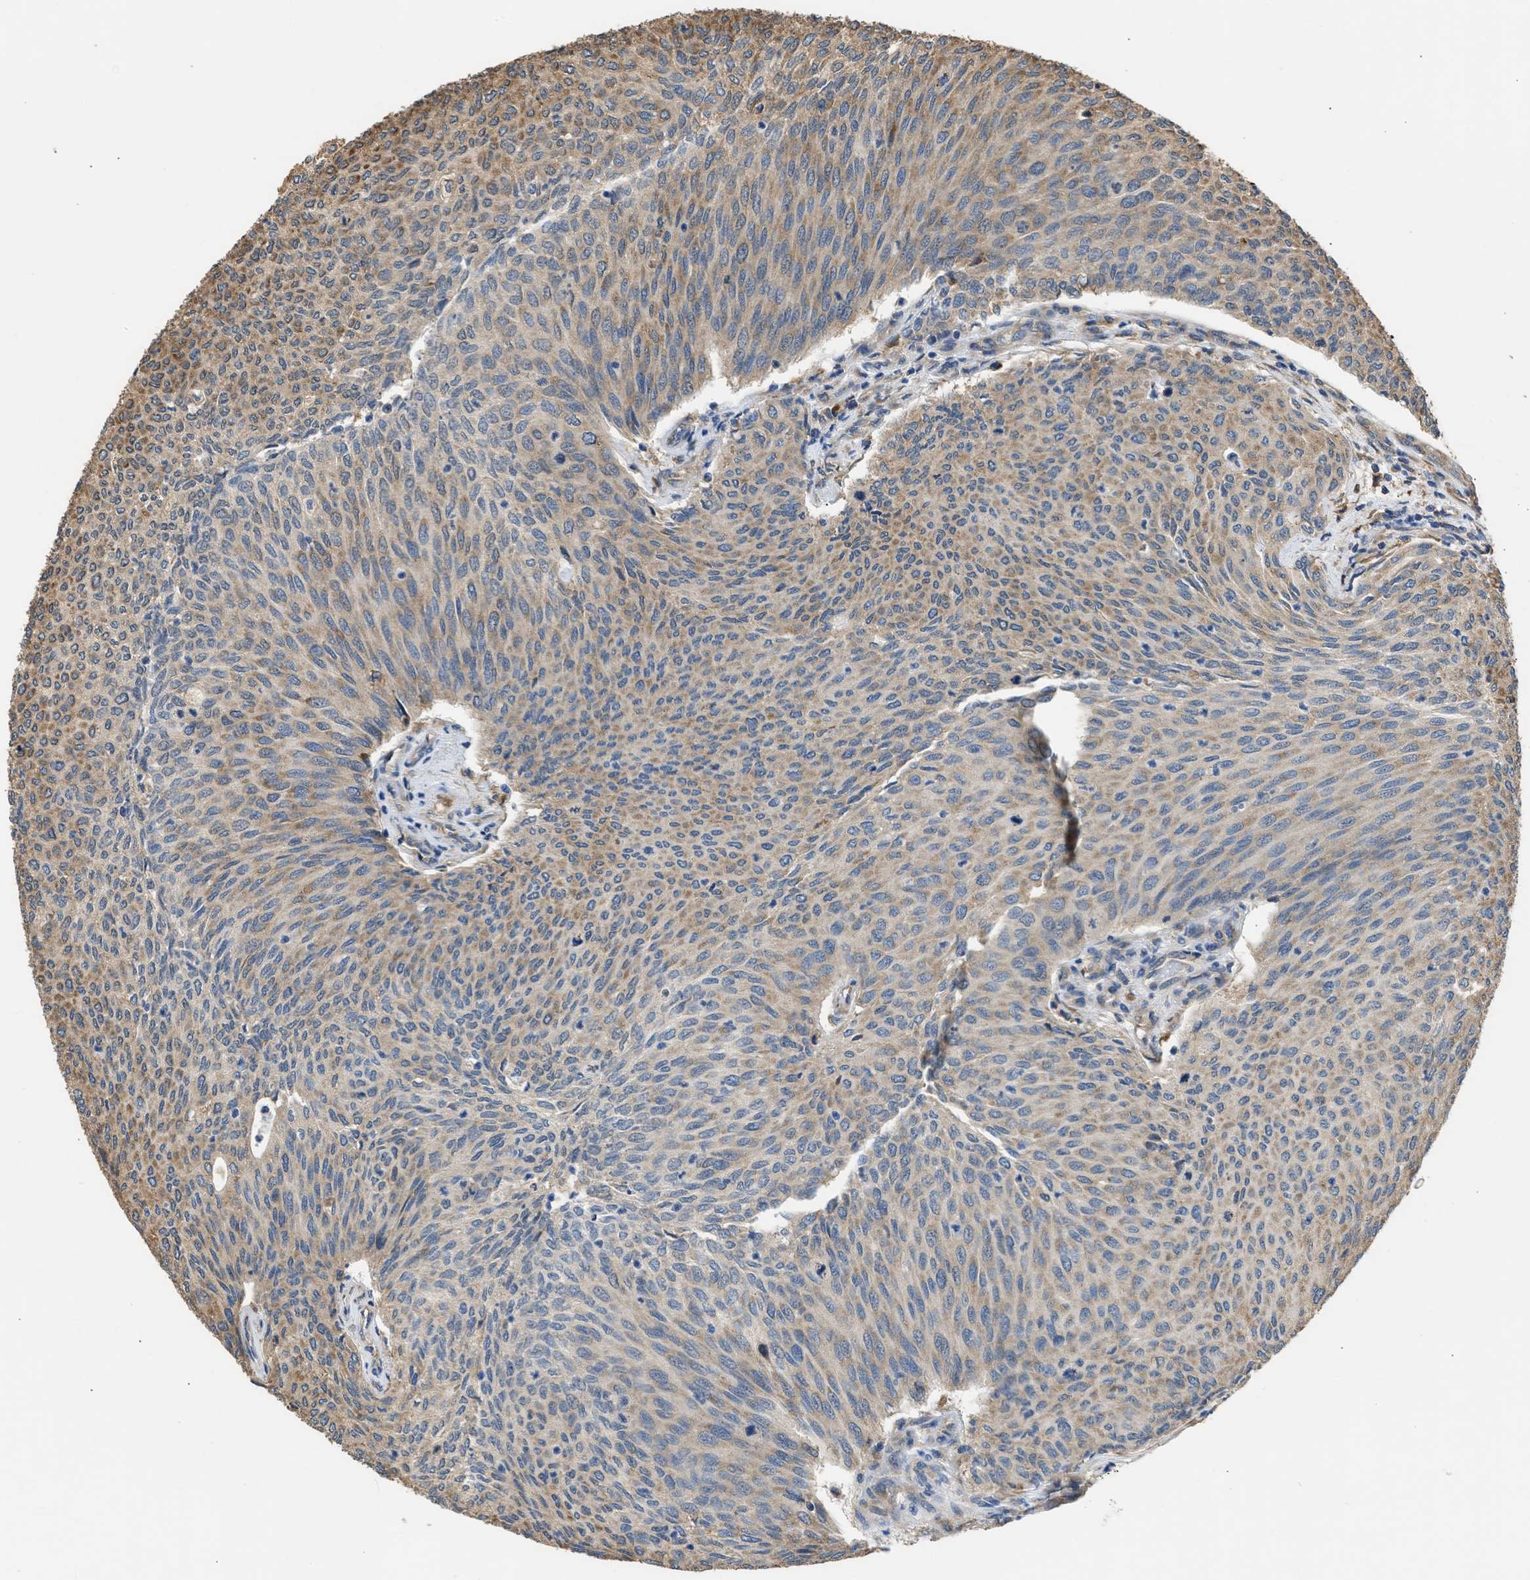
{"staining": {"intensity": "weak", "quantity": ">75%", "location": "cytoplasmic/membranous"}, "tissue": "urothelial cancer", "cell_type": "Tumor cells", "image_type": "cancer", "snomed": [{"axis": "morphology", "description": "Urothelial carcinoma, Low grade"}, {"axis": "topography", "description": "Urinary bladder"}], "caption": "Human urothelial carcinoma (low-grade) stained for a protein (brown) demonstrates weak cytoplasmic/membranous positive expression in approximately >75% of tumor cells.", "gene": "SLC36A4", "patient": {"sex": "female", "age": 79}}